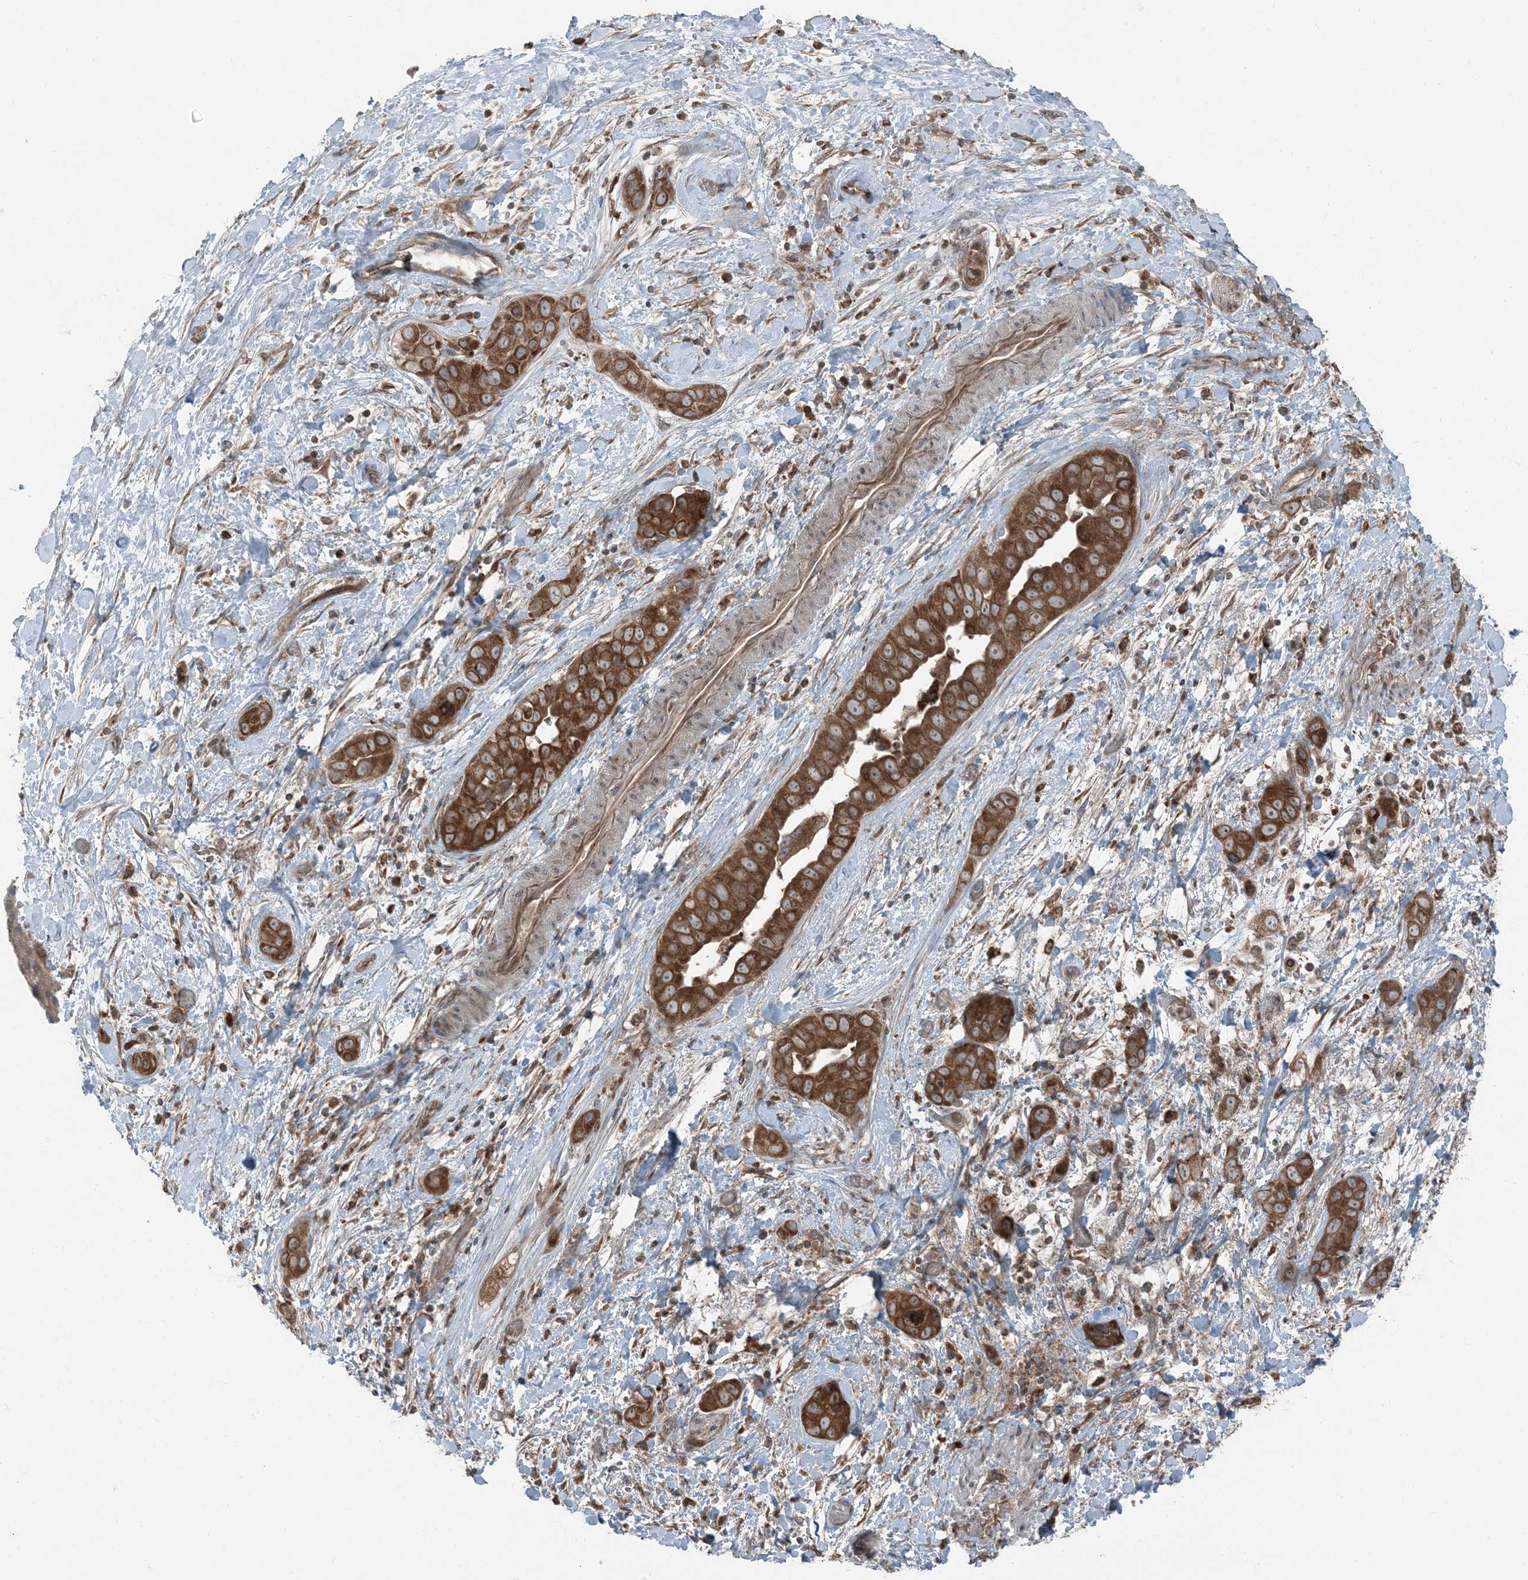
{"staining": {"intensity": "strong", "quantity": ">75%", "location": "cytoplasmic/membranous"}, "tissue": "liver cancer", "cell_type": "Tumor cells", "image_type": "cancer", "snomed": [{"axis": "morphology", "description": "Cholangiocarcinoma"}, {"axis": "topography", "description": "Liver"}], "caption": "High-magnification brightfield microscopy of liver cancer (cholangiocarcinoma) stained with DAB (brown) and counterstained with hematoxylin (blue). tumor cells exhibit strong cytoplasmic/membranous expression is appreciated in approximately>75% of cells.", "gene": "RAB3GAP1", "patient": {"sex": "female", "age": 52}}